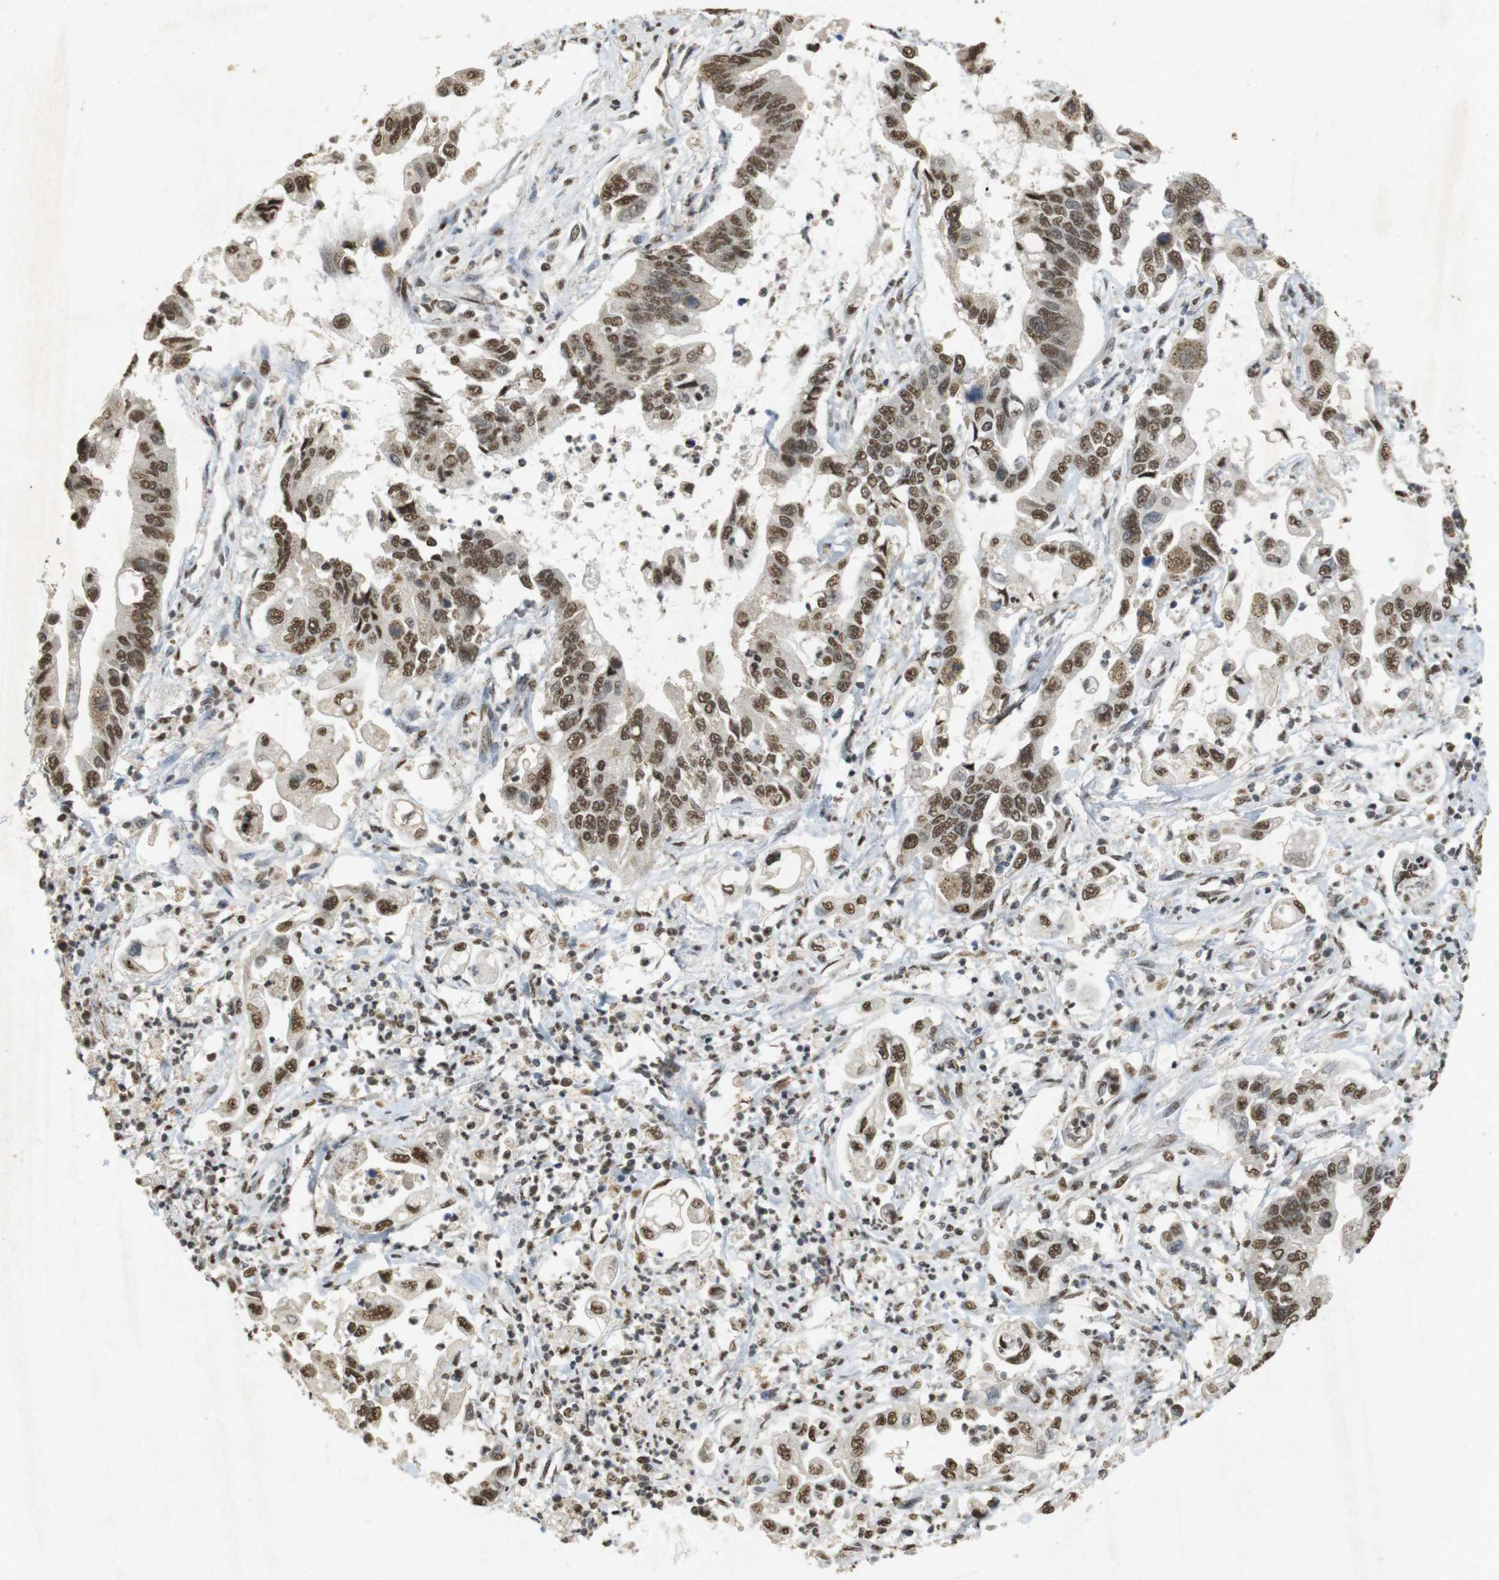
{"staining": {"intensity": "moderate", "quantity": ">75%", "location": "nuclear"}, "tissue": "pancreatic cancer", "cell_type": "Tumor cells", "image_type": "cancer", "snomed": [{"axis": "morphology", "description": "Adenocarcinoma, NOS"}, {"axis": "topography", "description": "Pancreas"}], "caption": "Immunohistochemistry photomicrograph of neoplastic tissue: pancreatic cancer (adenocarcinoma) stained using immunohistochemistry exhibits medium levels of moderate protein expression localized specifically in the nuclear of tumor cells, appearing as a nuclear brown color.", "gene": "GATA4", "patient": {"sex": "male", "age": 56}}